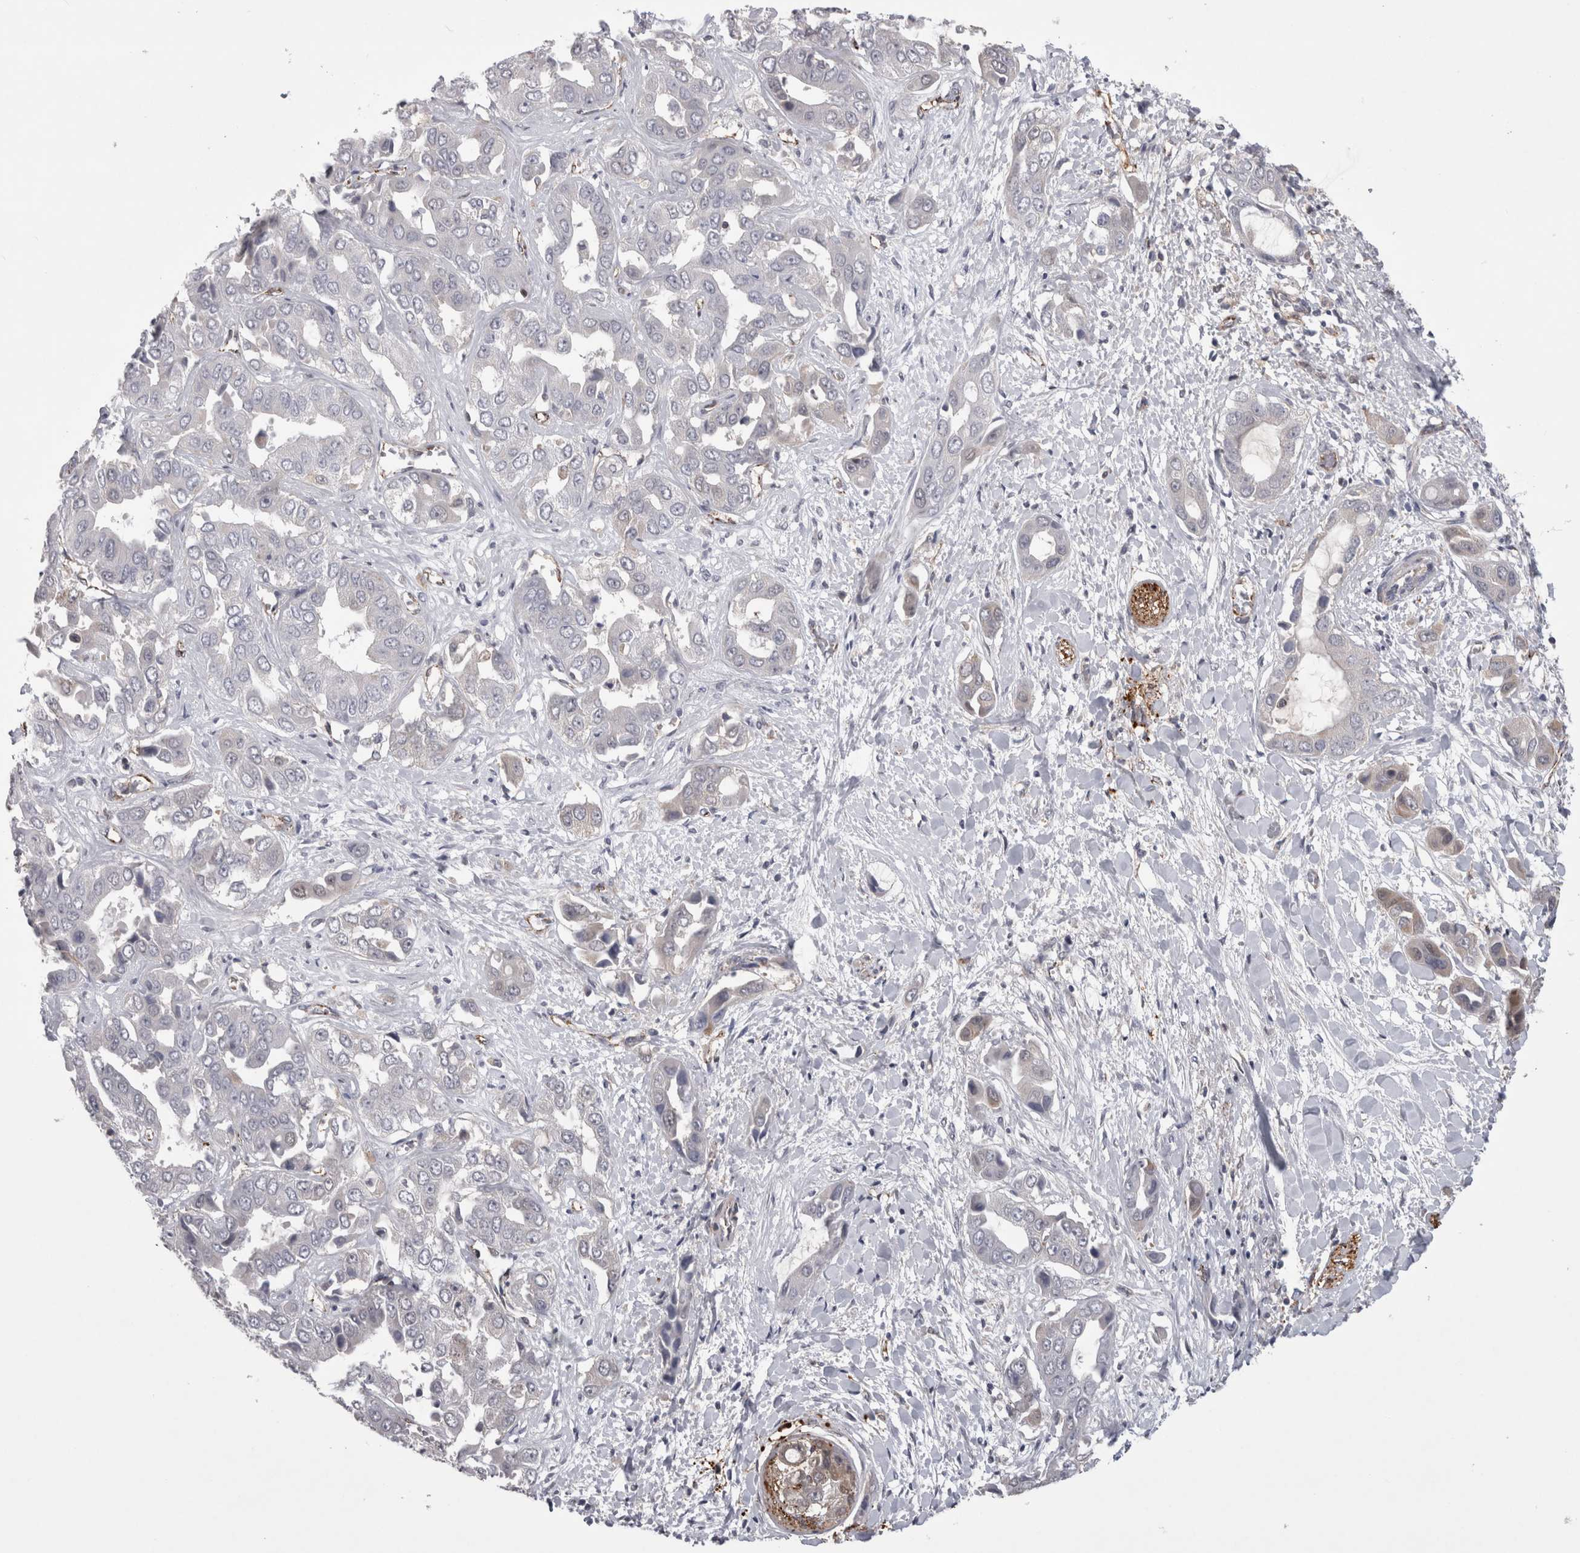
{"staining": {"intensity": "negative", "quantity": "none", "location": "none"}, "tissue": "liver cancer", "cell_type": "Tumor cells", "image_type": "cancer", "snomed": [{"axis": "morphology", "description": "Cholangiocarcinoma"}, {"axis": "topography", "description": "Liver"}], "caption": "The histopathology image demonstrates no staining of tumor cells in cholangiocarcinoma (liver).", "gene": "ACOT7", "patient": {"sex": "female", "age": 52}}